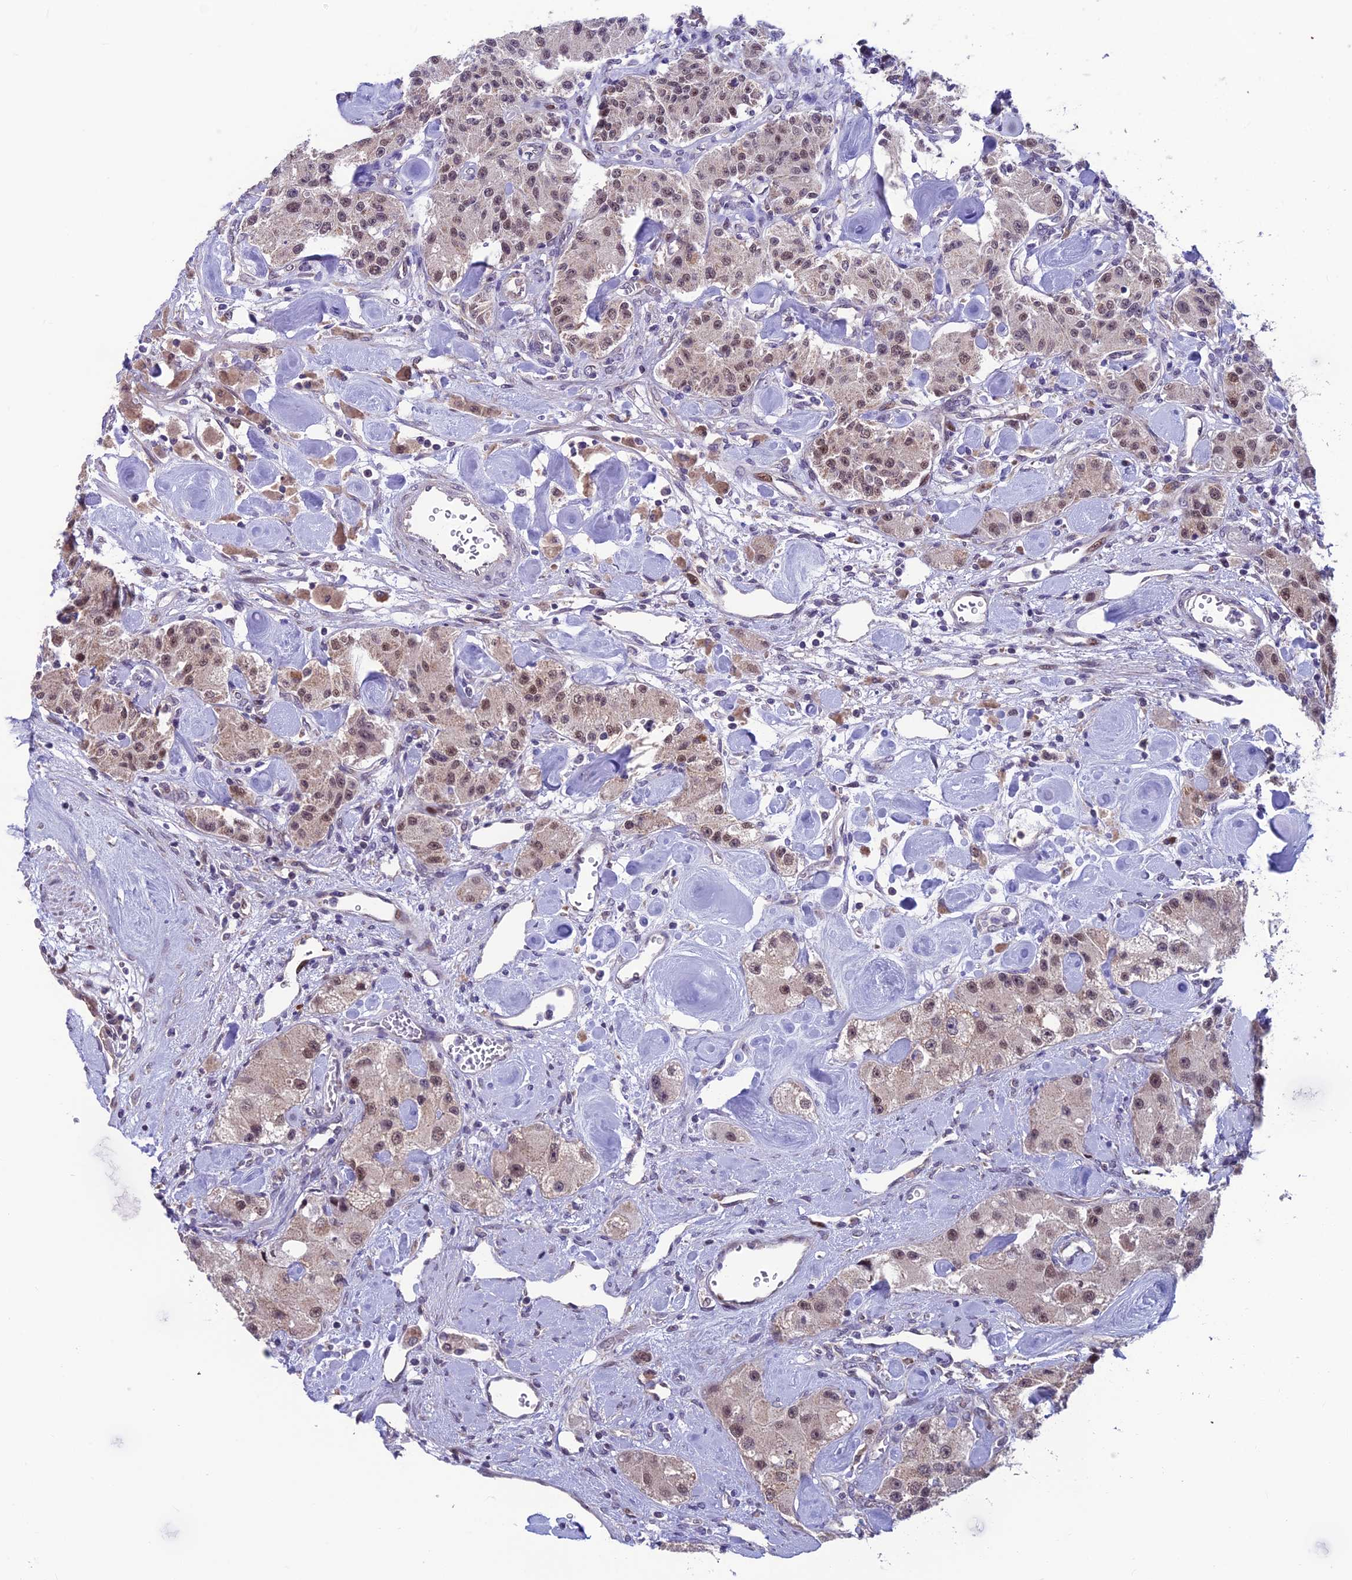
{"staining": {"intensity": "weak", "quantity": ">75%", "location": "nuclear"}, "tissue": "carcinoid", "cell_type": "Tumor cells", "image_type": "cancer", "snomed": [{"axis": "morphology", "description": "Carcinoid, malignant, NOS"}, {"axis": "topography", "description": "Pancreas"}], "caption": "Human carcinoid stained with a brown dye displays weak nuclear positive staining in approximately >75% of tumor cells.", "gene": "KIAA1191", "patient": {"sex": "male", "age": 41}}